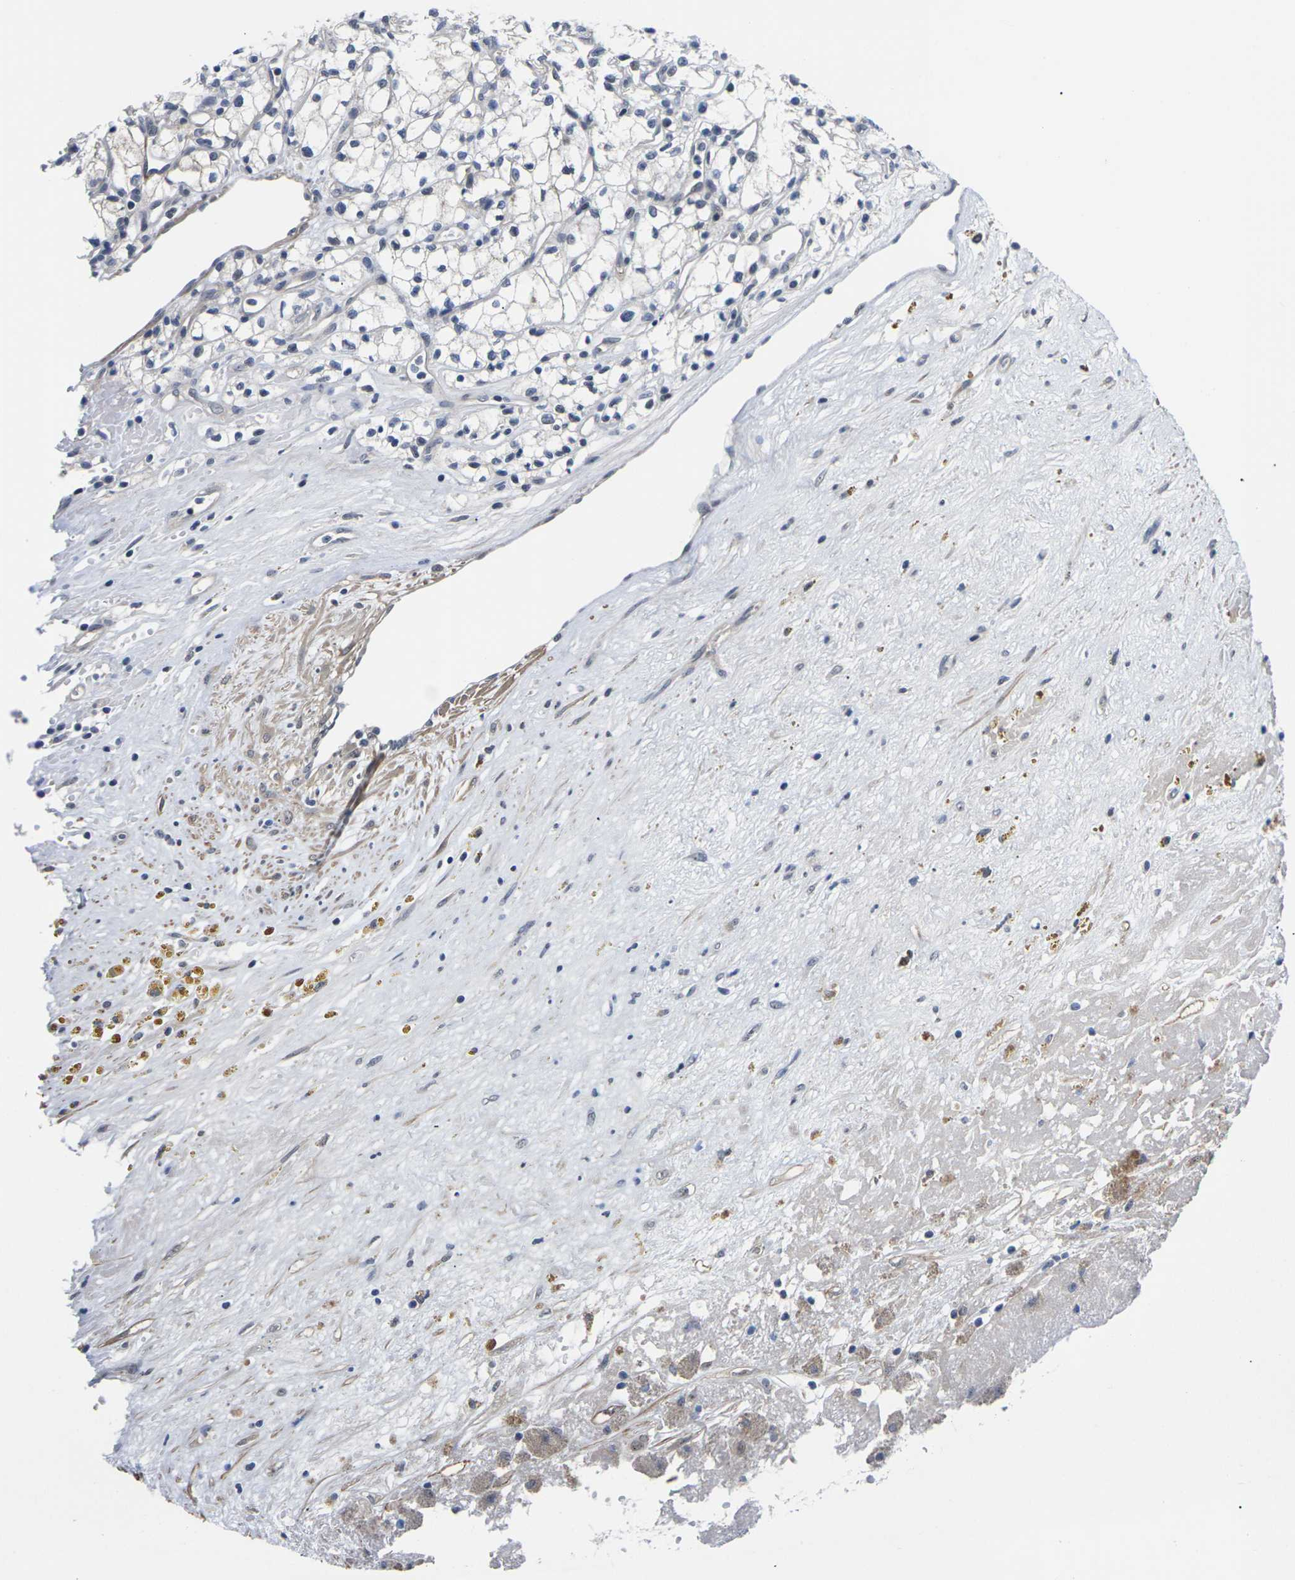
{"staining": {"intensity": "negative", "quantity": "none", "location": "none"}, "tissue": "renal cancer", "cell_type": "Tumor cells", "image_type": "cancer", "snomed": [{"axis": "morphology", "description": "Normal tissue, NOS"}, {"axis": "morphology", "description": "Adenocarcinoma, NOS"}, {"axis": "topography", "description": "Kidney"}], "caption": "Immunohistochemistry micrograph of human renal adenocarcinoma stained for a protein (brown), which exhibits no positivity in tumor cells.", "gene": "ST6GAL2", "patient": {"sex": "male", "age": 59}}